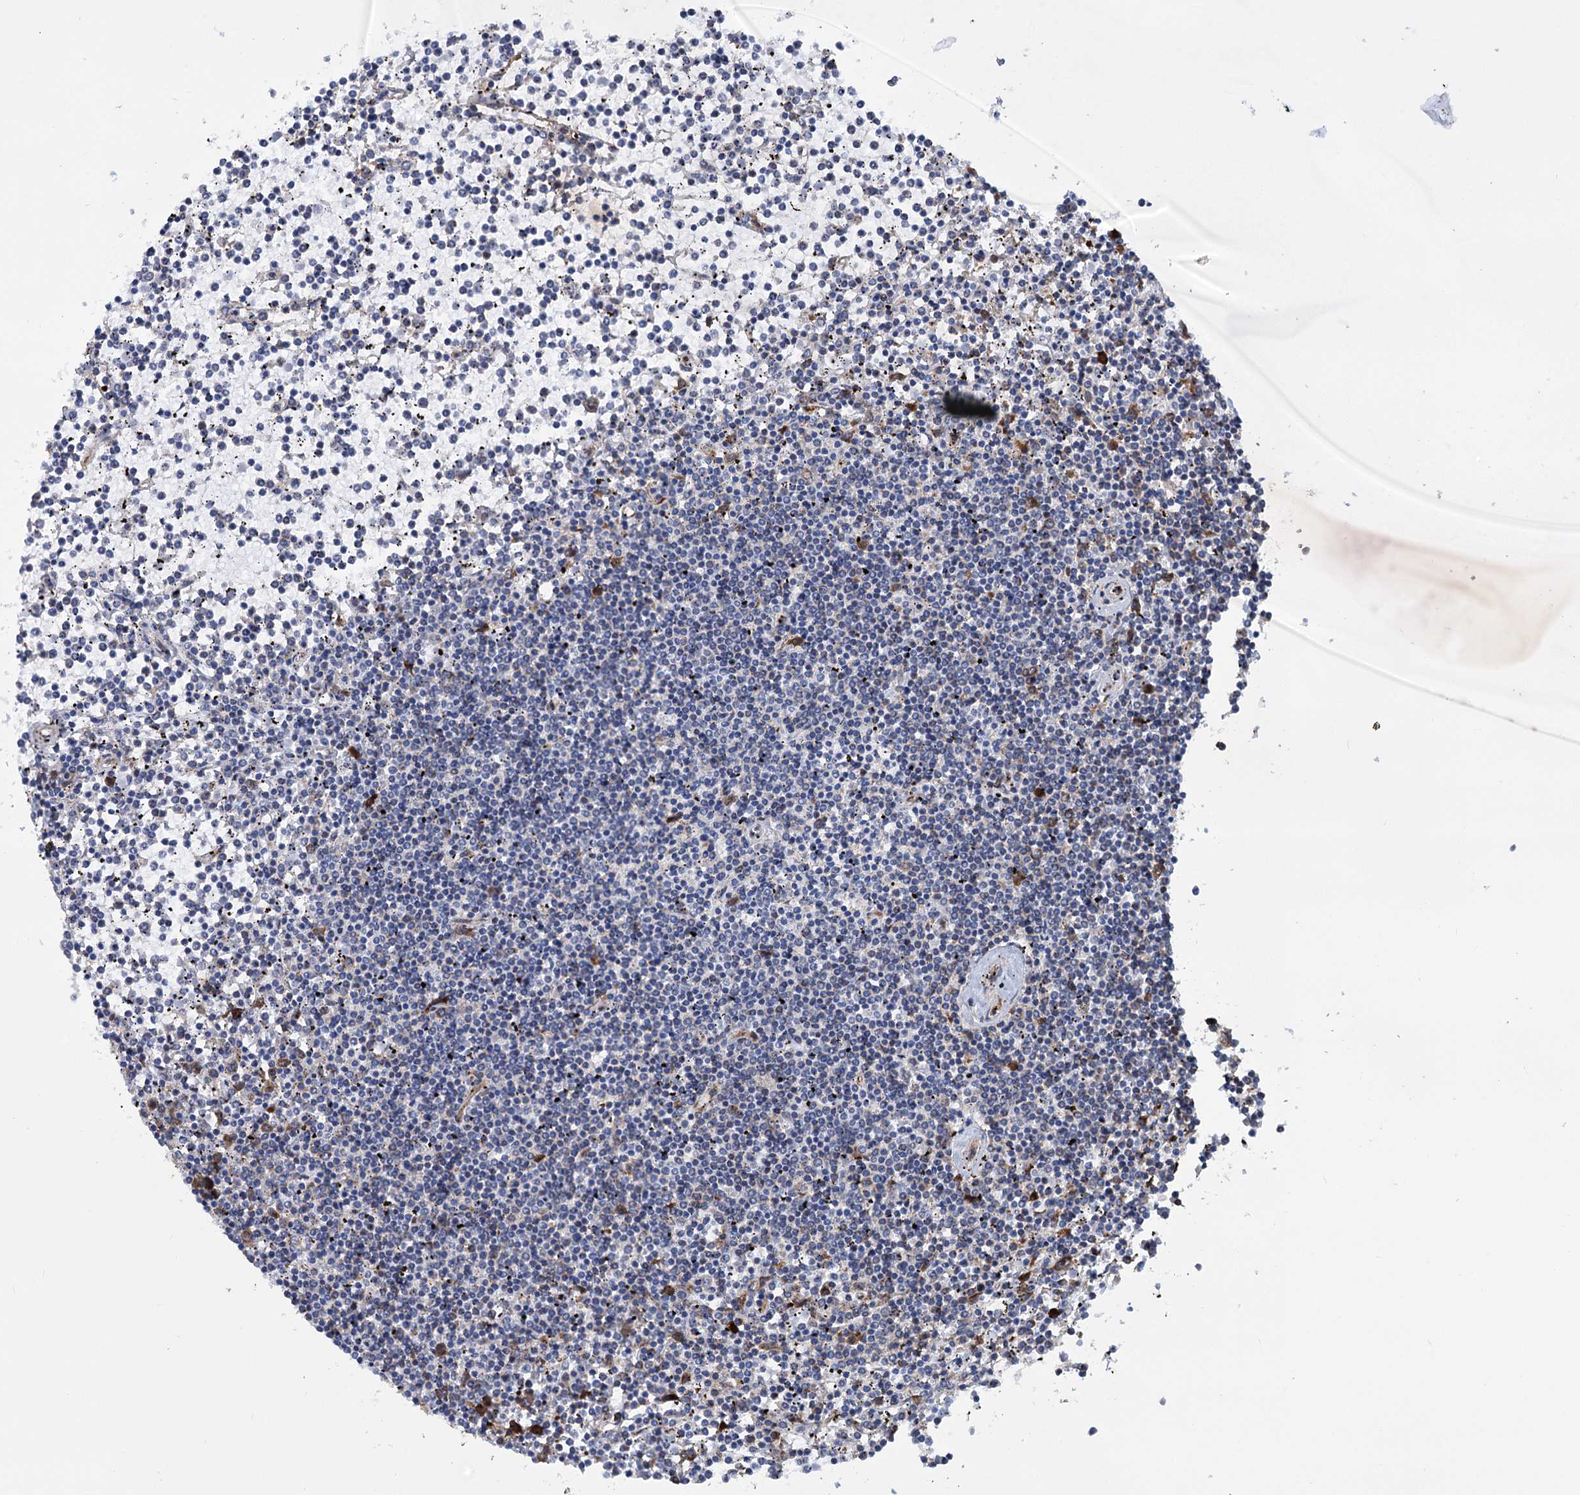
{"staining": {"intensity": "negative", "quantity": "none", "location": "none"}, "tissue": "lymphoma", "cell_type": "Tumor cells", "image_type": "cancer", "snomed": [{"axis": "morphology", "description": "Malignant lymphoma, non-Hodgkin's type, Low grade"}, {"axis": "topography", "description": "Spleen"}], "caption": "High power microscopy histopathology image of an immunohistochemistry histopathology image of malignant lymphoma, non-Hodgkin's type (low-grade), revealing no significant expression in tumor cells.", "gene": "PTDSS2", "patient": {"sex": "female", "age": 19}}